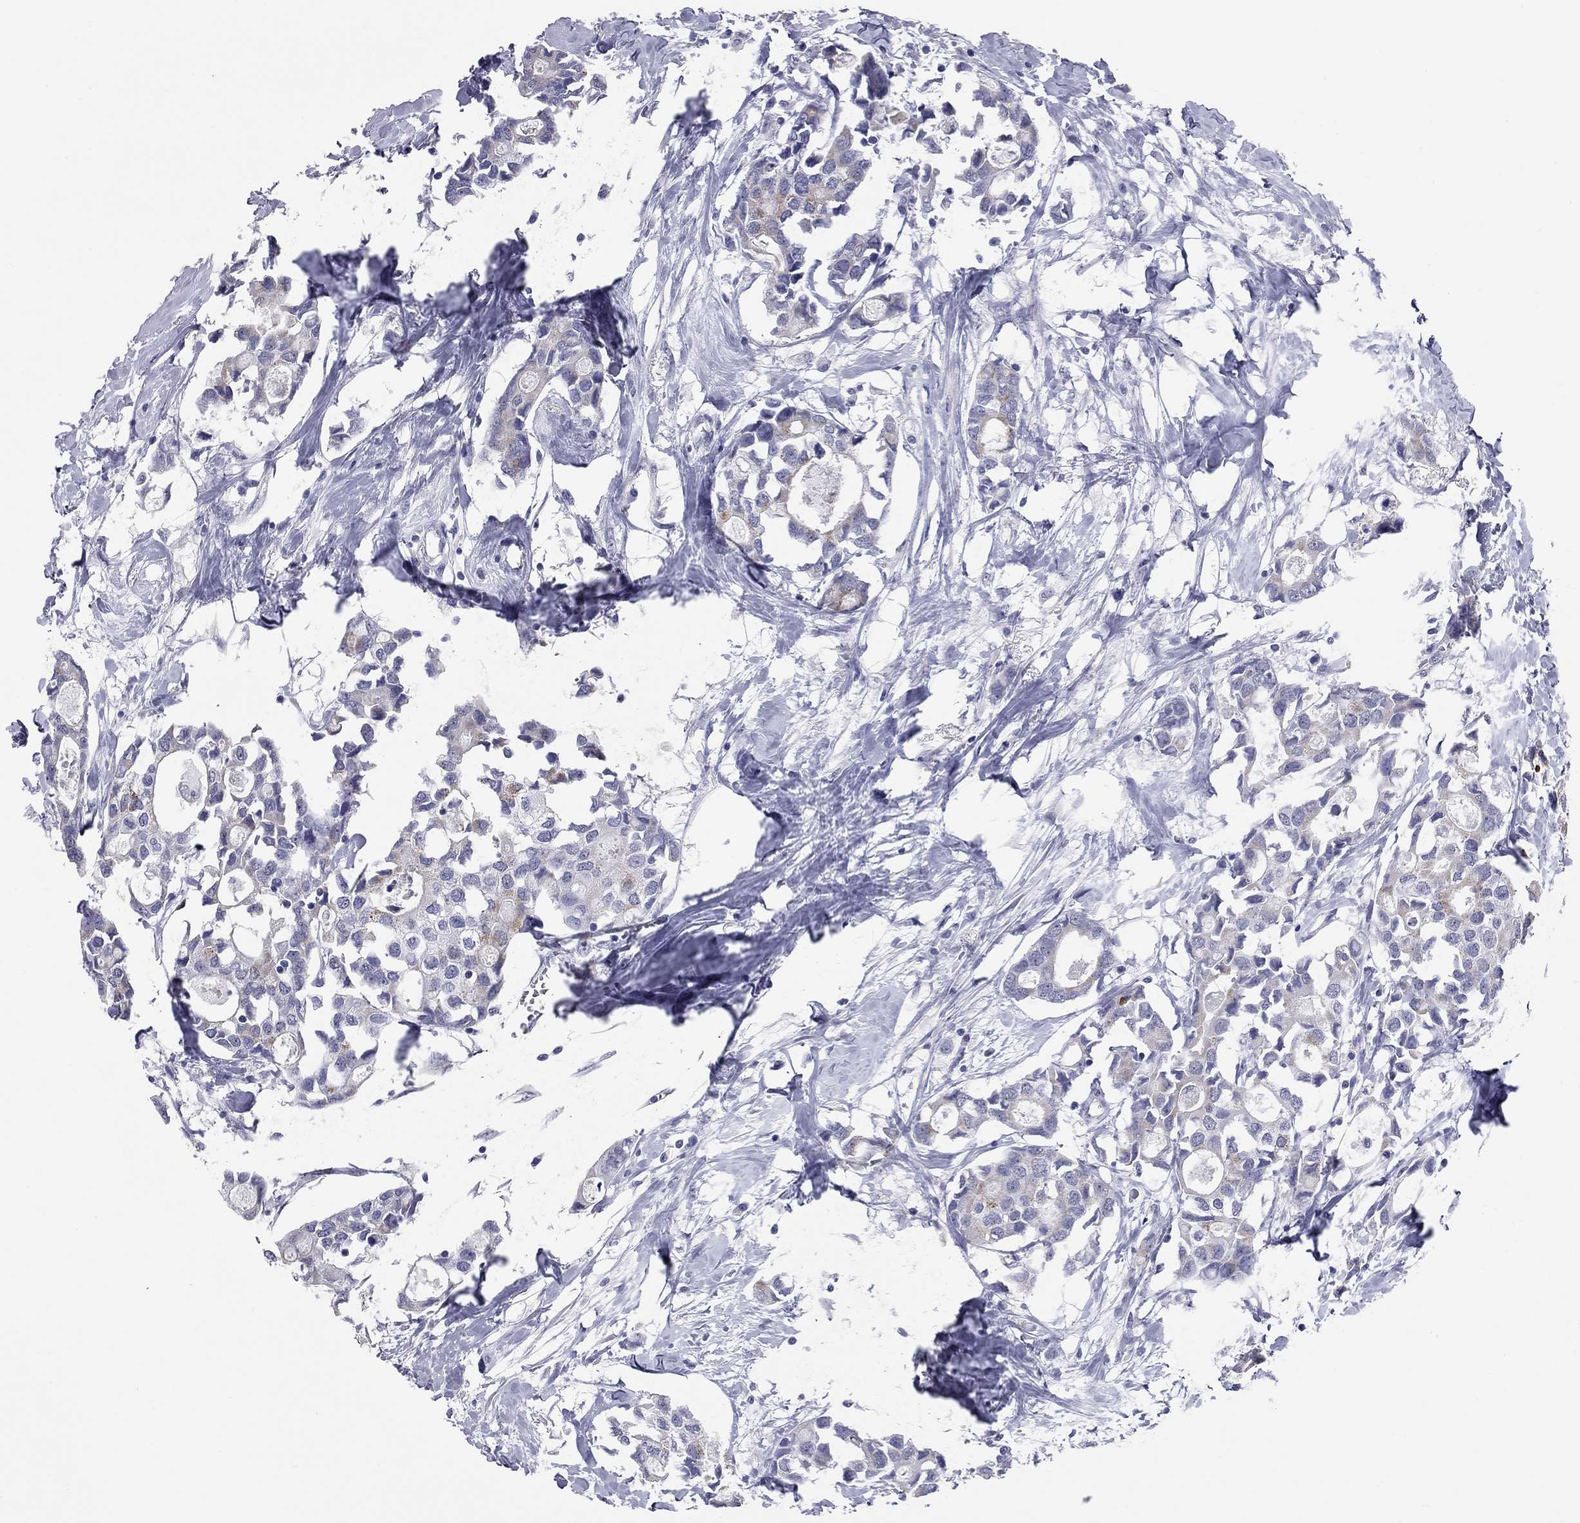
{"staining": {"intensity": "moderate", "quantity": "<25%", "location": "cytoplasmic/membranous"}, "tissue": "breast cancer", "cell_type": "Tumor cells", "image_type": "cancer", "snomed": [{"axis": "morphology", "description": "Duct carcinoma"}, {"axis": "topography", "description": "Breast"}], "caption": "This micrograph reveals infiltrating ductal carcinoma (breast) stained with immunohistochemistry (IHC) to label a protein in brown. The cytoplasmic/membranous of tumor cells show moderate positivity for the protein. Nuclei are counter-stained blue.", "gene": "SHOC2", "patient": {"sex": "female", "age": 83}}